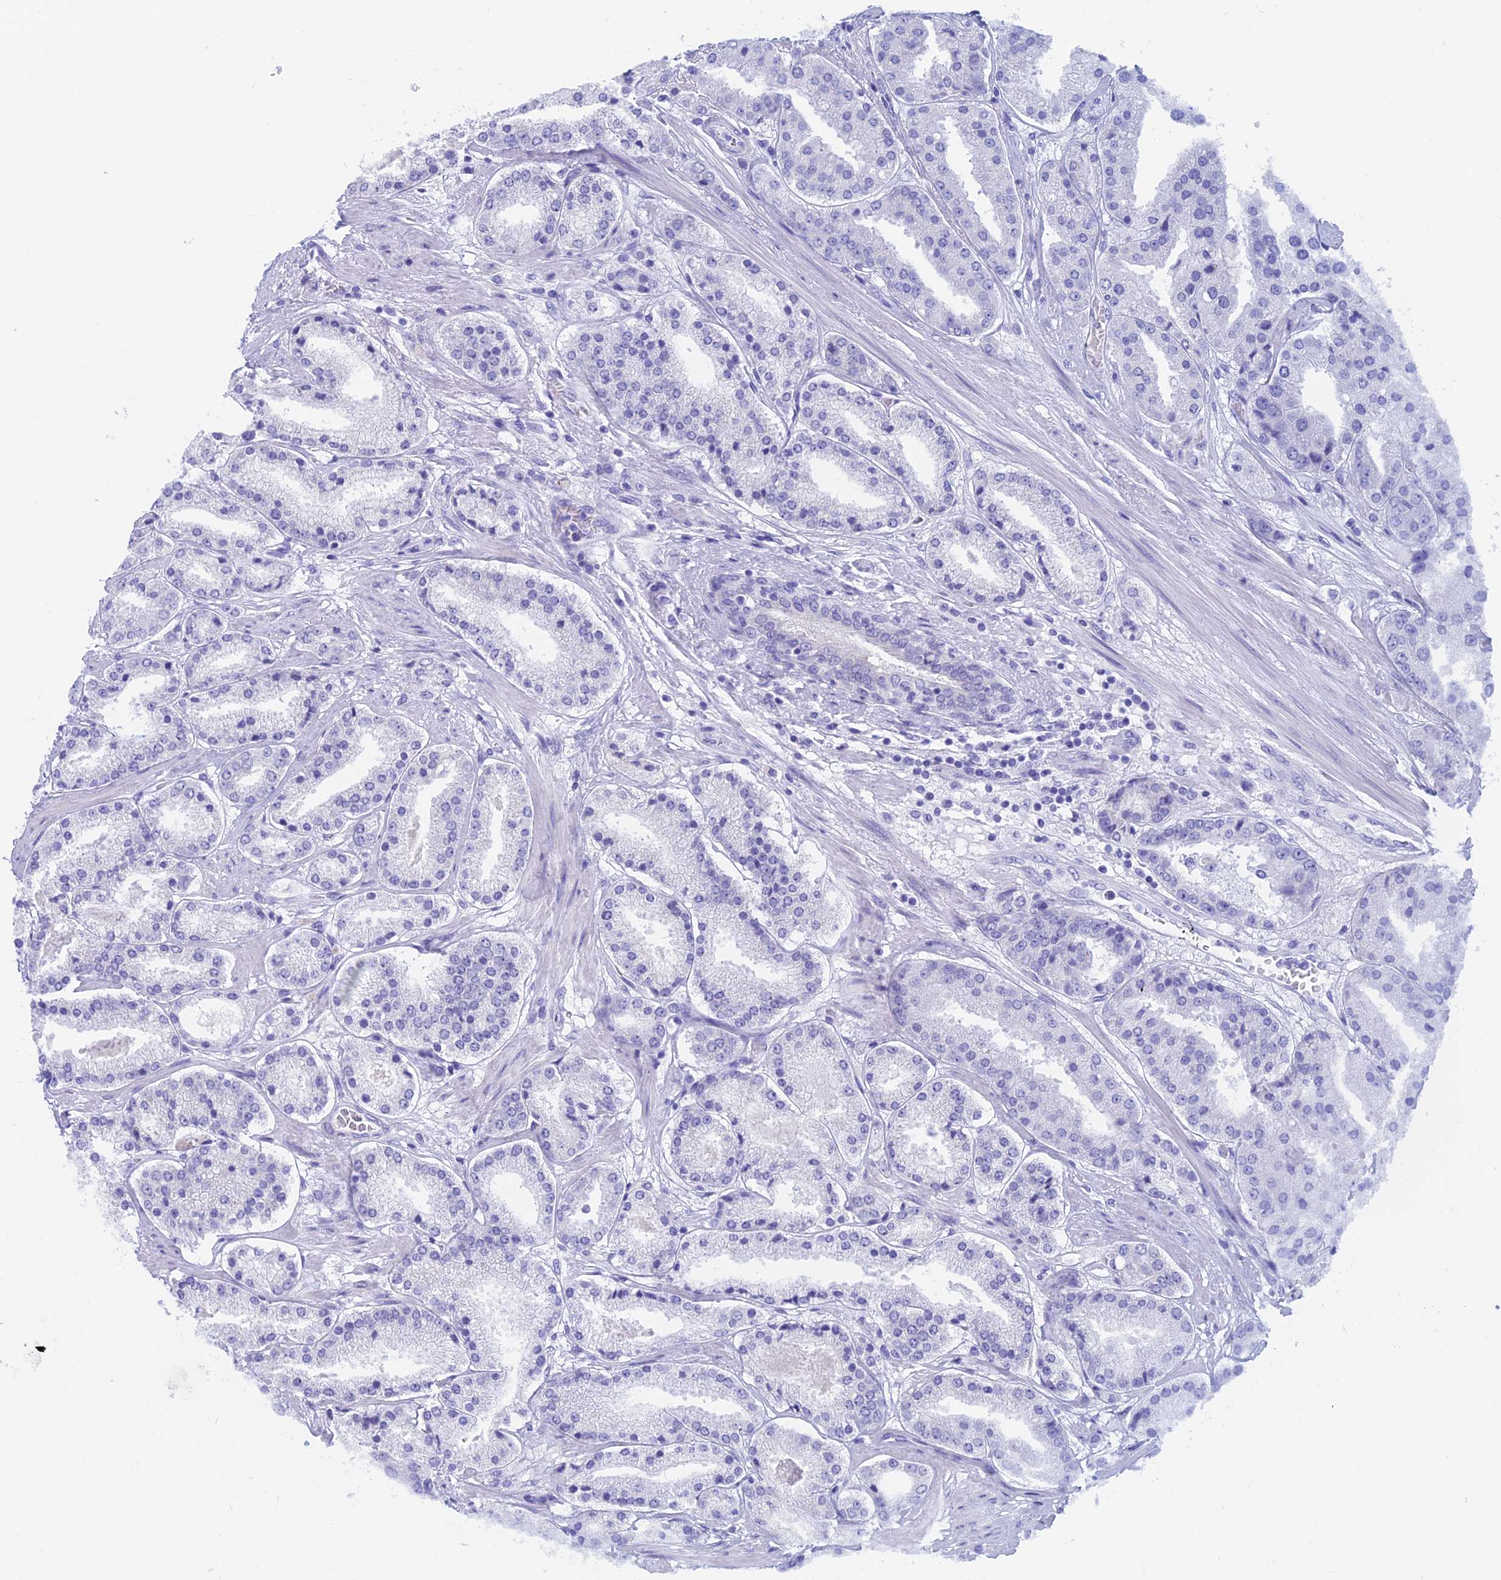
{"staining": {"intensity": "negative", "quantity": "none", "location": "none"}, "tissue": "prostate cancer", "cell_type": "Tumor cells", "image_type": "cancer", "snomed": [{"axis": "morphology", "description": "Adenocarcinoma, High grade"}, {"axis": "topography", "description": "Prostate"}], "caption": "Tumor cells show no significant positivity in prostate adenocarcinoma (high-grade). (Immunohistochemistry, brightfield microscopy, high magnification).", "gene": "CAPS", "patient": {"sex": "male", "age": 63}}